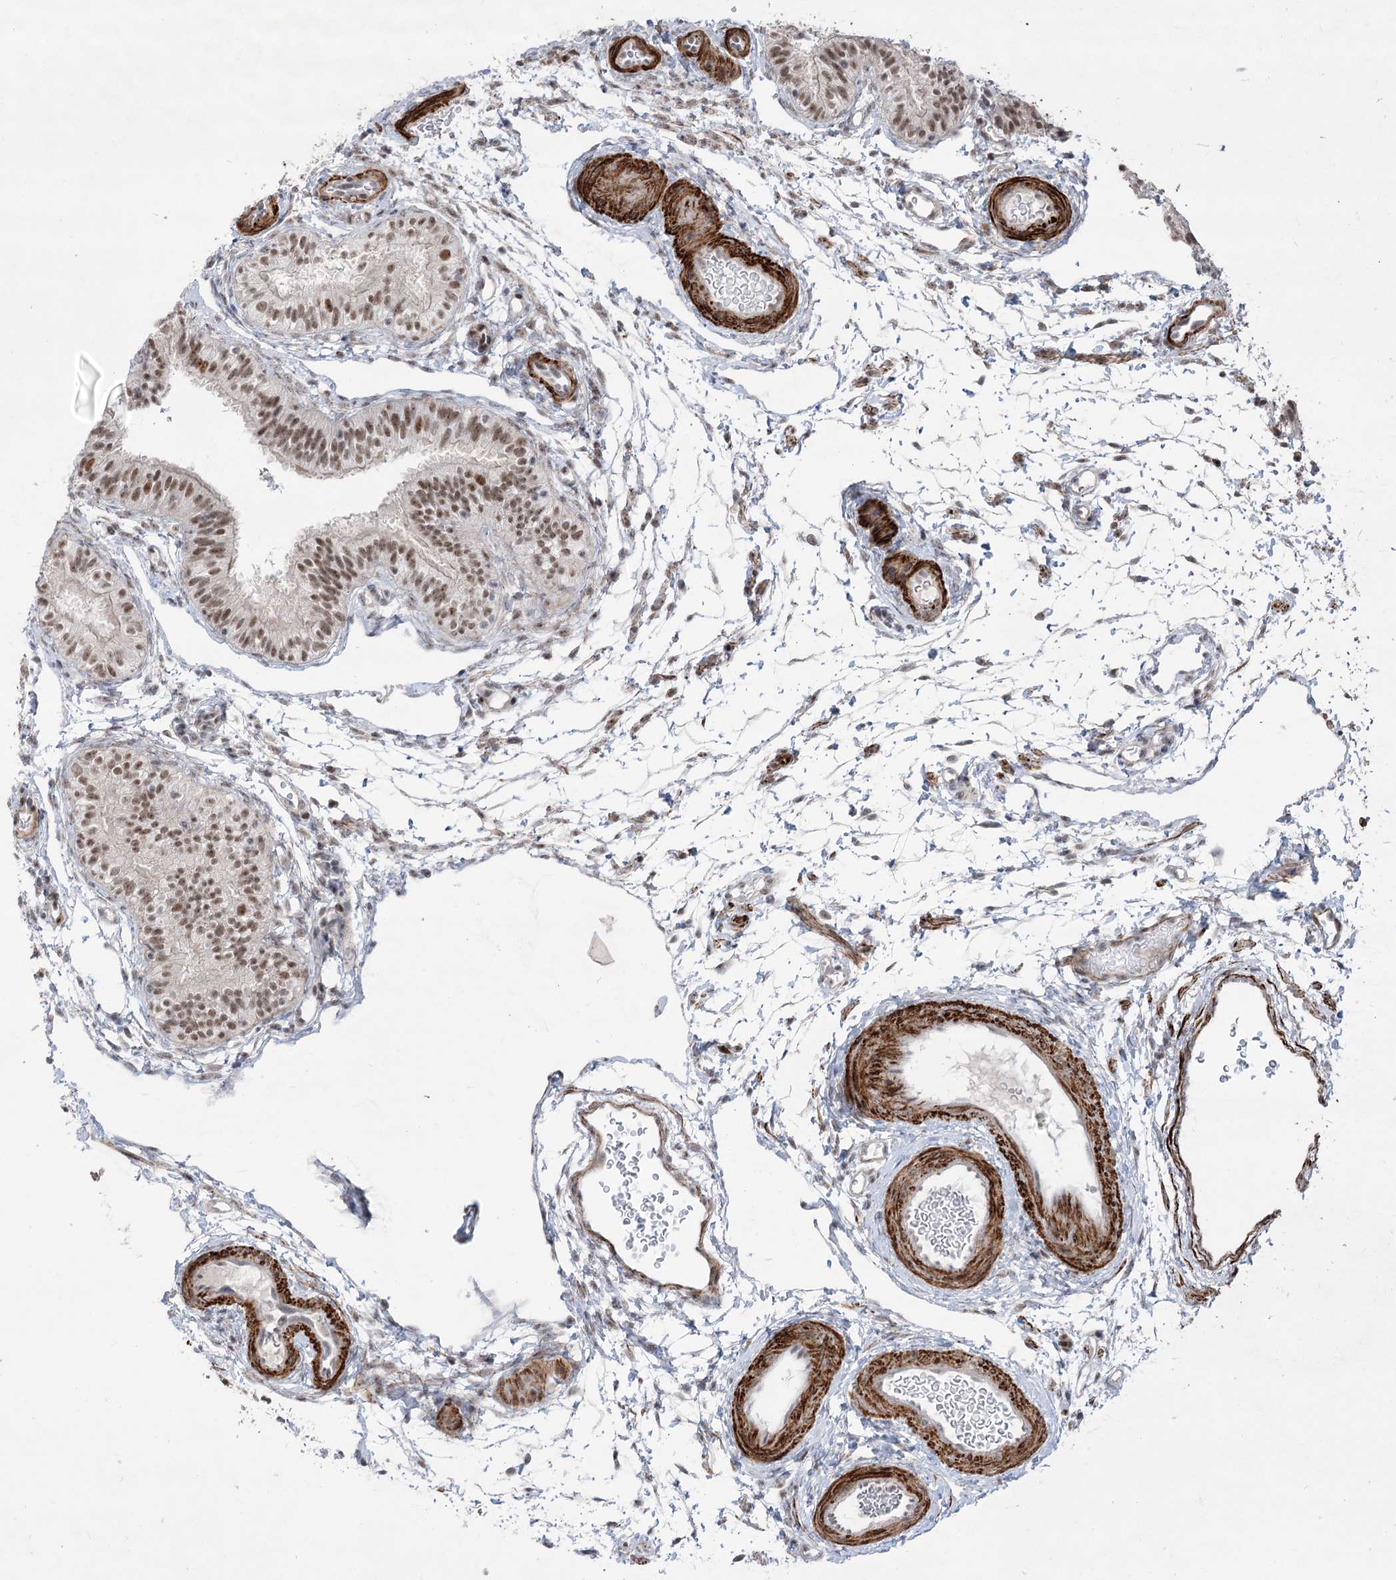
{"staining": {"intensity": "moderate", "quantity": "25%-75%", "location": "nuclear"}, "tissue": "fallopian tube", "cell_type": "Glandular cells", "image_type": "normal", "snomed": [{"axis": "morphology", "description": "Normal tissue, NOS"}, {"axis": "topography", "description": "Fallopian tube"}], "caption": "This micrograph displays unremarkable fallopian tube stained with IHC to label a protein in brown. The nuclear of glandular cells show moderate positivity for the protein. Nuclei are counter-stained blue.", "gene": "ZSCAN23", "patient": {"sex": "female", "age": 35}}